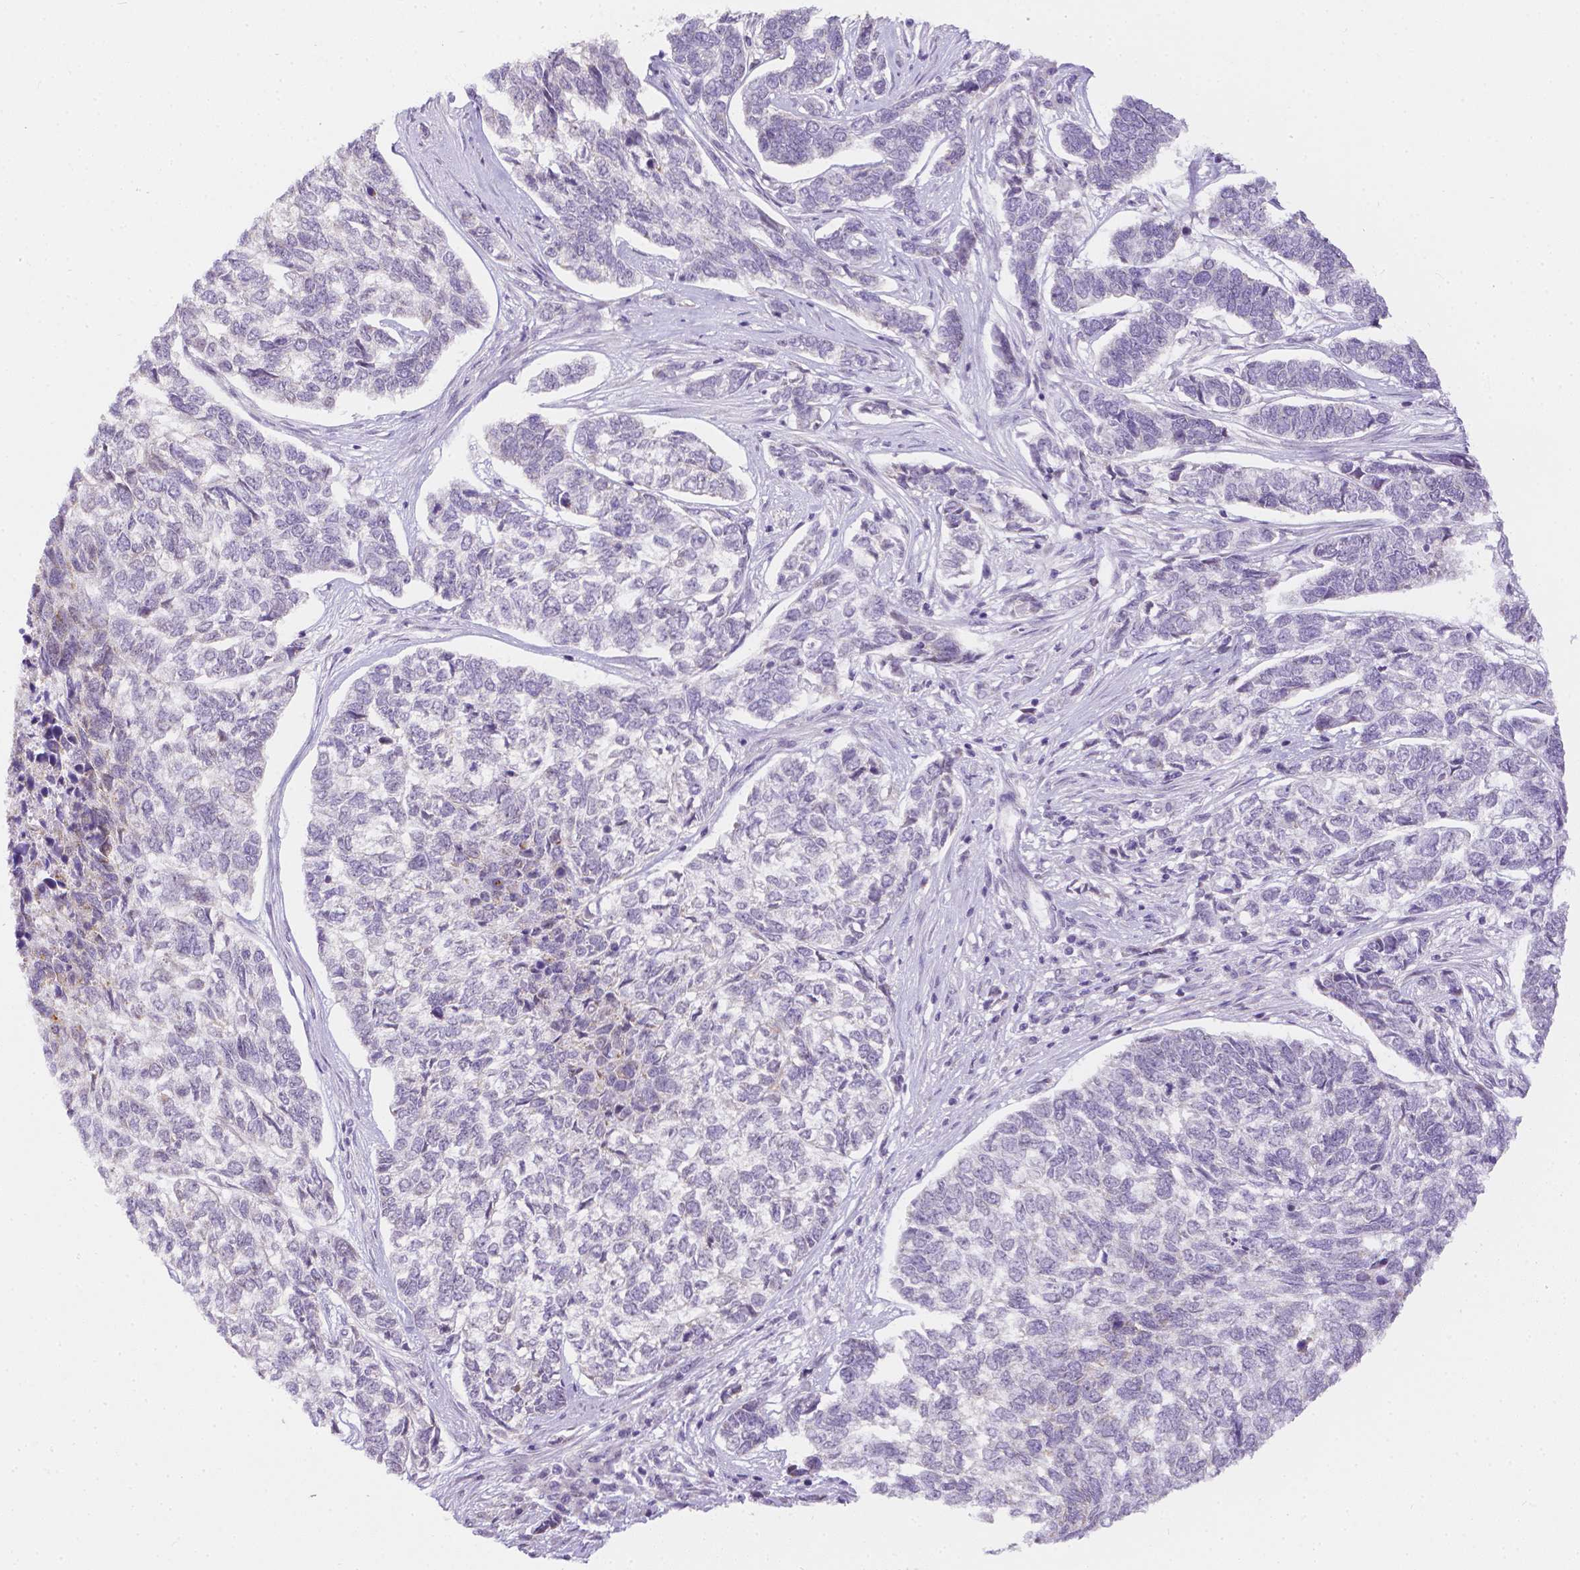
{"staining": {"intensity": "negative", "quantity": "none", "location": "none"}, "tissue": "skin cancer", "cell_type": "Tumor cells", "image_type": "cancer", "snomed": [{"axis": "morphology", "description": "Basal cell carcinoma"}, {"axis": "topography", "description": "Skin"}], "caption": "Immunohistochemistry (IHC) of human basal cell carcinoma (skin) reveals no positivity in tumor cells. (Stains: DAB immunohistochemistry (IHC) with hematoxylin counter stain, Microscopy: brightfield microscopy at high magnification).", "gene": "ZNF280B", "patient": {"sex": "female", "age": 65}}